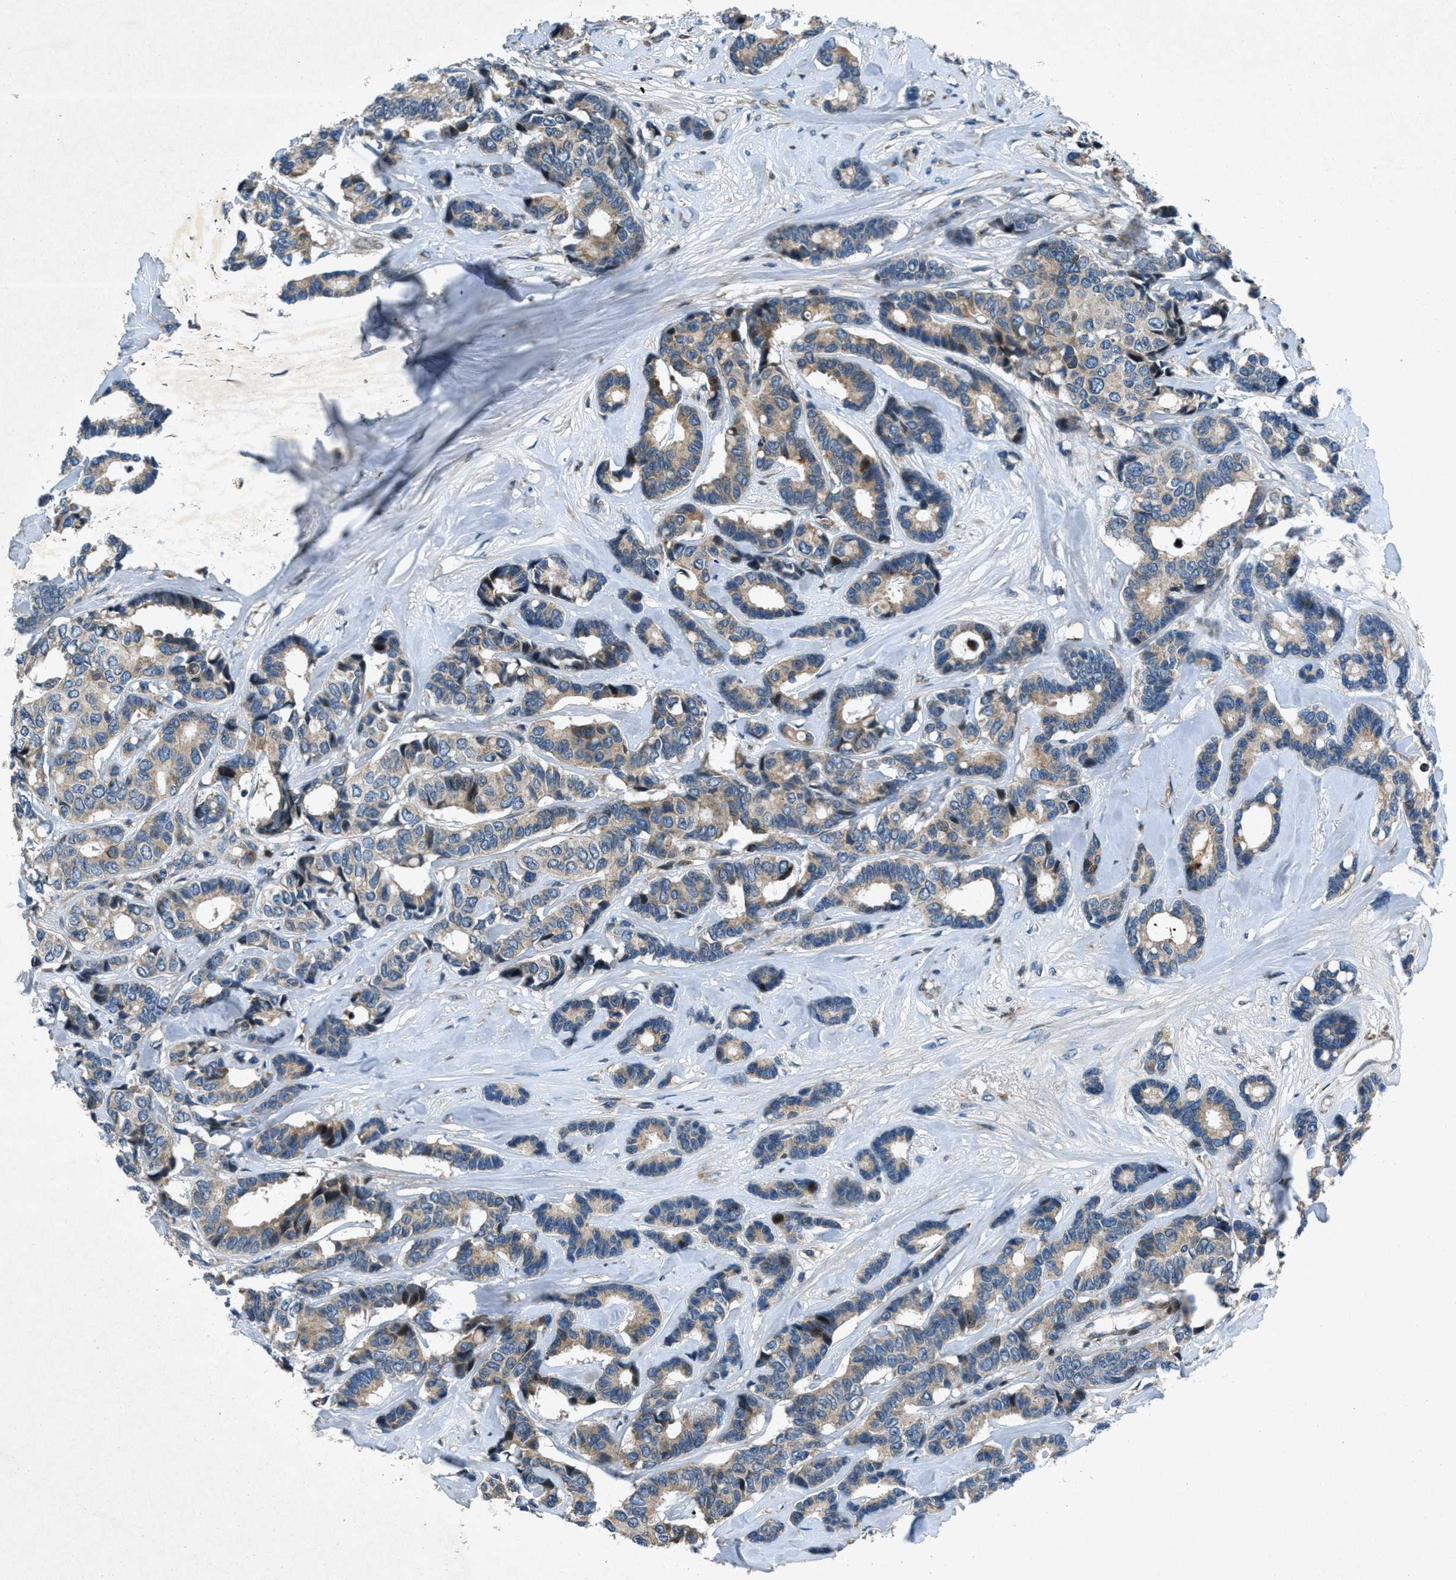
{"staining": {"intensity": "weak", "quantity": ">75%", "location": "cytoplasmic/membranous"}, "tissue": "breast cancer", "cell_type": "Tumor cells", "image_type": "cancer", "snomed": [{"axis": "morphology", "description": "Duct carcinoma"}, {"axis": "topography", "description": "Breast"}], "caption": "Weak cytoplasmic/membranous protein expression is present in approximately >75% of tumor cells in infiltrating ductal carcinoma (breast).", "gene": "CLEC2D", "patient": {"sex": "female", "age": 87}}